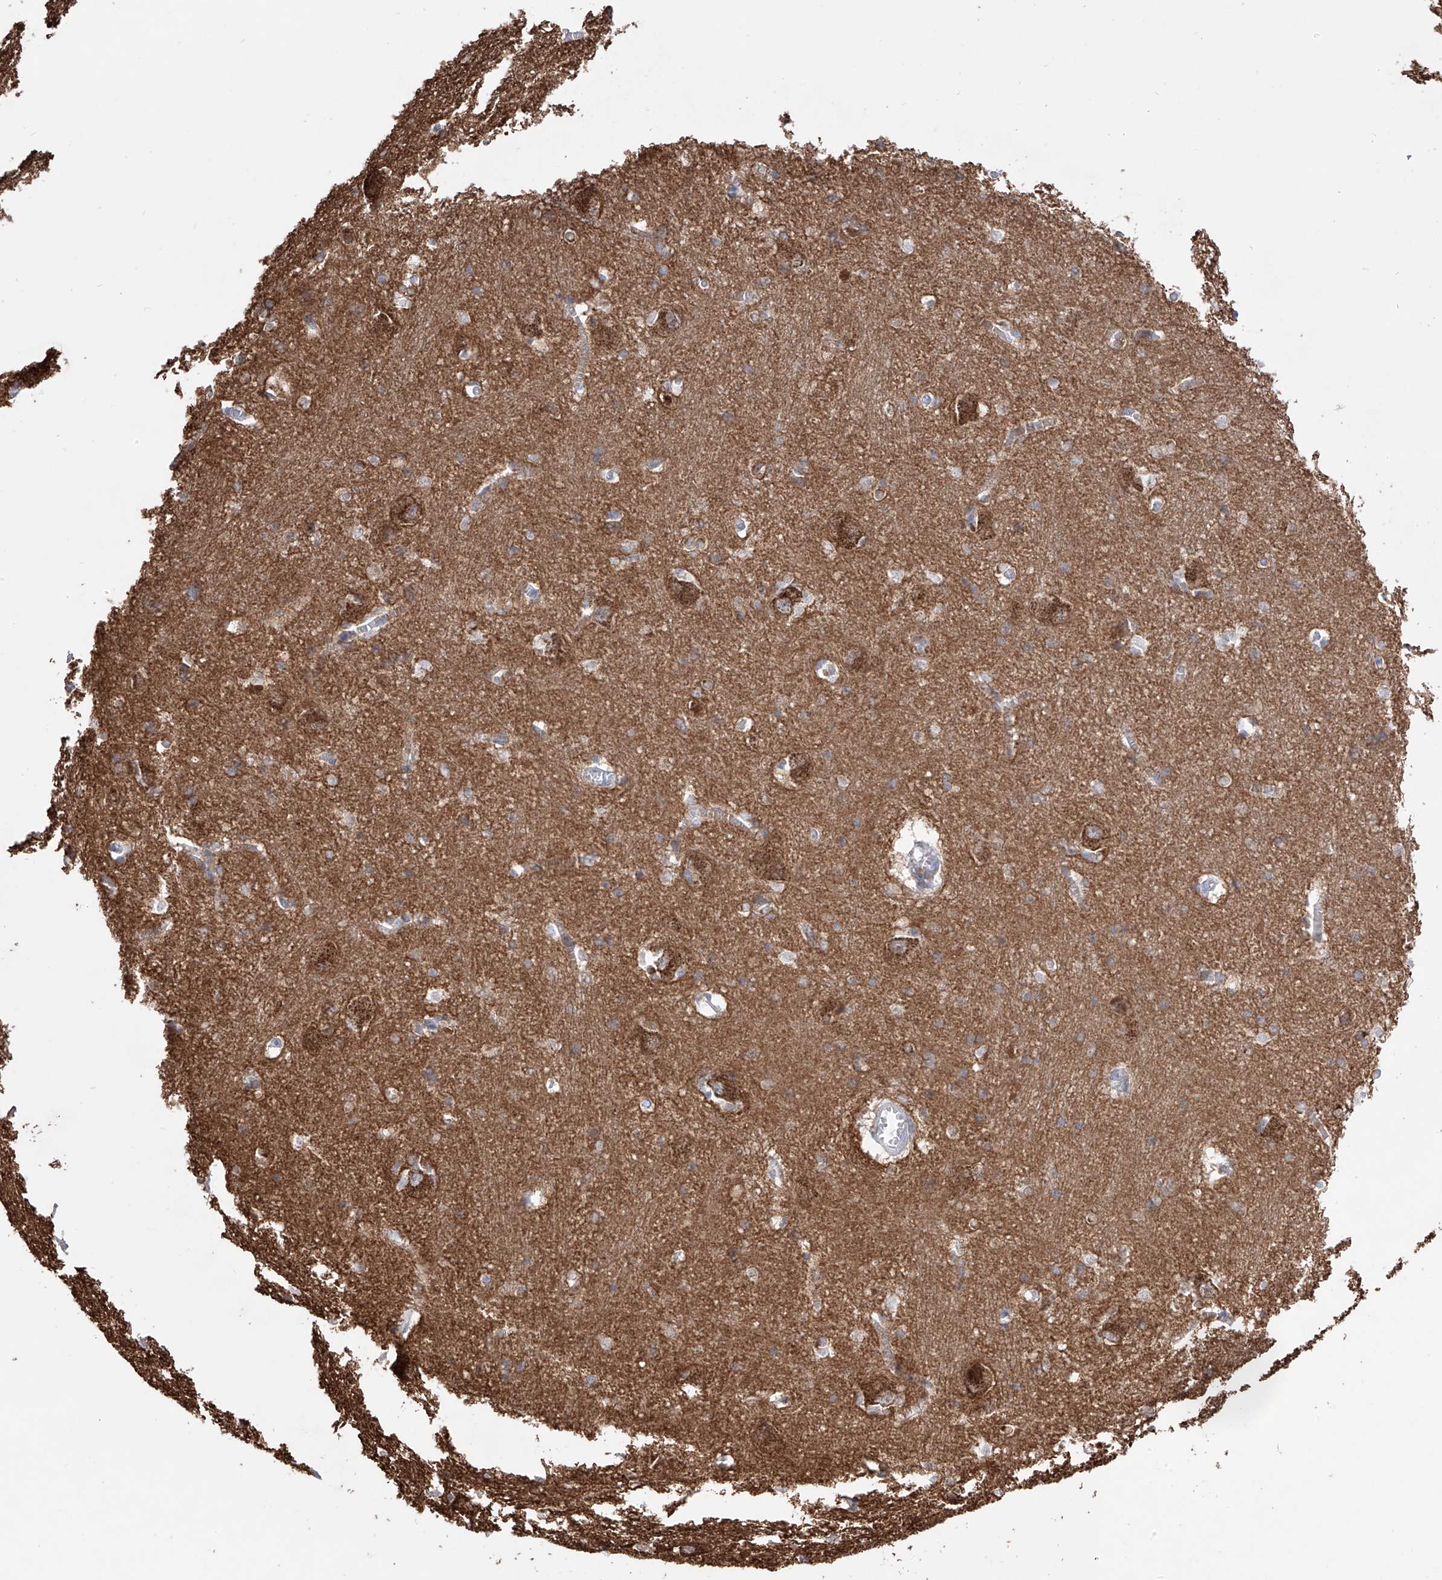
{"staining": {"intensity": "moderate", "quantity": "<25%", "location": "cytoplasmic/membranous"}, "tissue": "caudate", "cell_type": "Glial cells", "image_type": "normal", "snomed": [{"axis": "morphology", "description": "Normal tissue, NOS"}, {"axis": "topography", "description": "Lateral ventricle wall"}], "caption": "The photomicrograph displays staining of unremarkable caudate, revealing moderate cytoplasmic/membranous protein staining (brown color) within glial cells.", "gene": "ZNF653", "patient": {"sex": "male", "age": 37}}